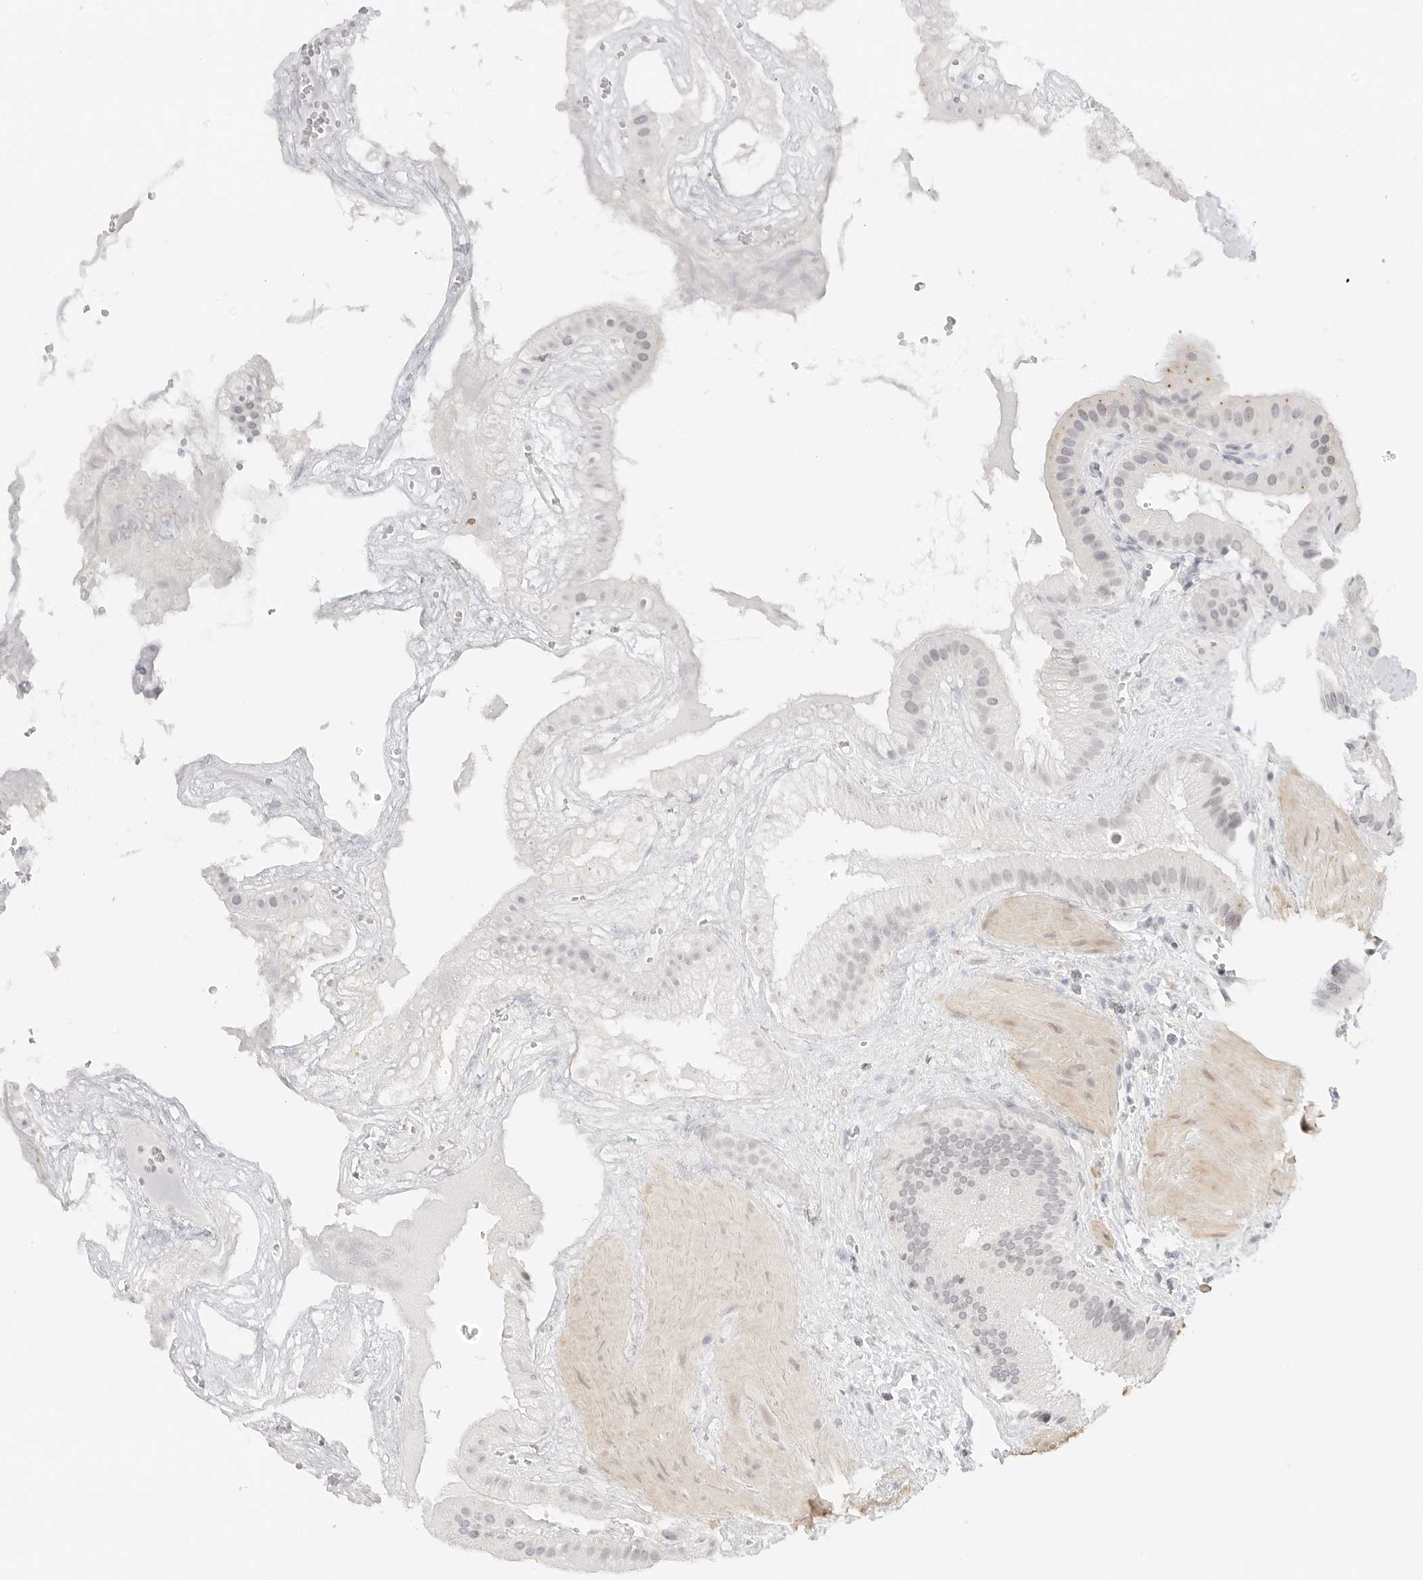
{"staining": {"intensity": "weak", "quantity": "<25%", "location": "cytoplasmic/membranous"}, "tissue": "gallbladder", "cell_type": "Glandular cells", "image_type": "normal", "snomed": [{"axis": "morphology", "description": "Normal tissue, NOS"}, {"axis": "topography", "description": "Gallbladder"}], "caption": "Immunohistochemistry histopathology image of normal human gallbladder stained for a protein (brown), which reveals no staining in glandular cells.", "gene": "PCDH19", "patient": {"sex": "male", "age": 55}}